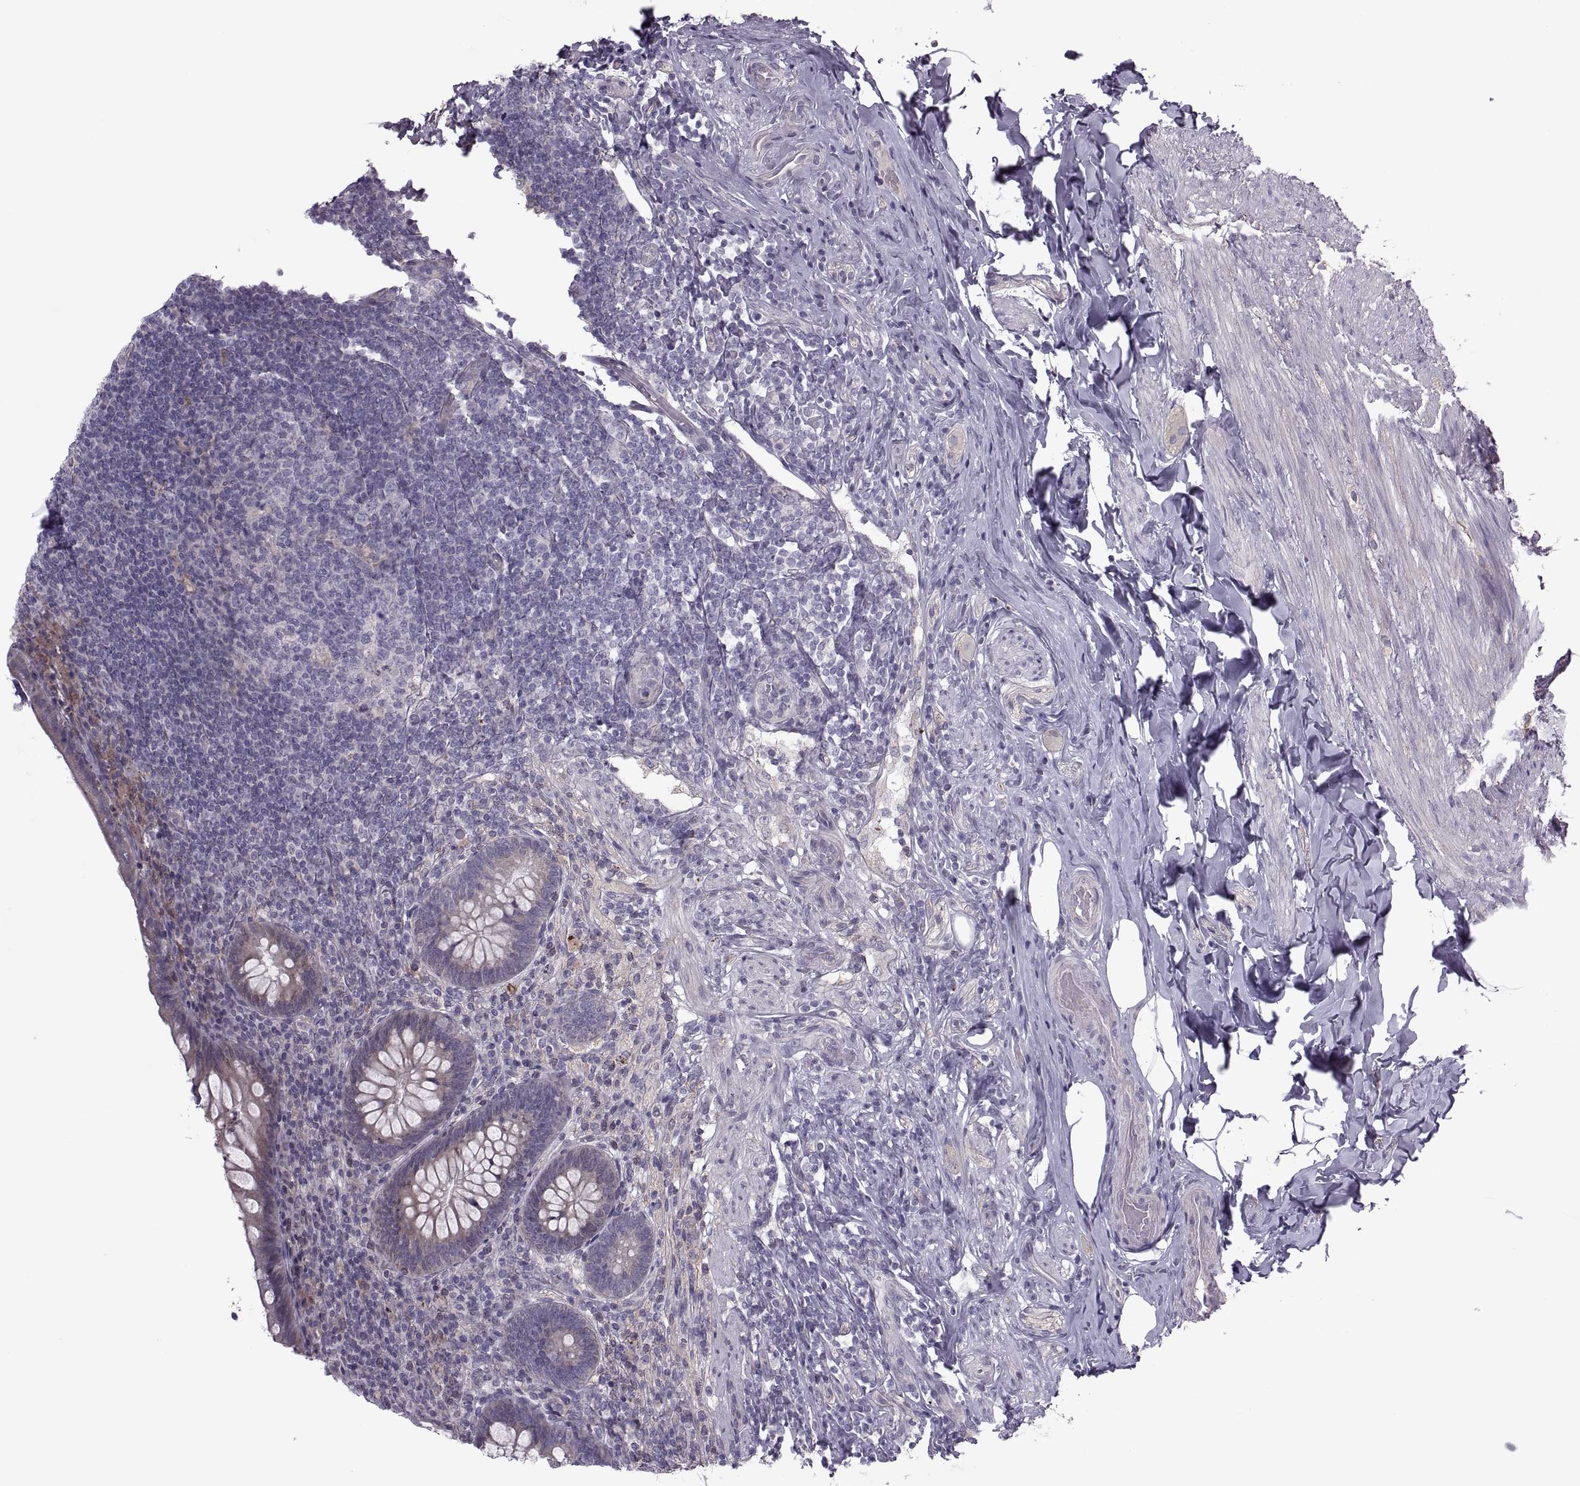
{"staining": {"intensity": "negative", "quantity": "none", "location": "none"}, "tissue": "appendix", "cell_type": "Glandular cells", "image_type": "normal", "snomed": [{"axis": "morphology", "description": "Normal tissue, NOS"}, {"axis": "topography", "description": "Appendix"}], "caption": "An immunohistochemistry (IHC) image of unremarkable appendix is shown. There is no staining in glandular cells of appendix.", "gene": "ODF3", "patient": {"sex": "male", "age": 47}}